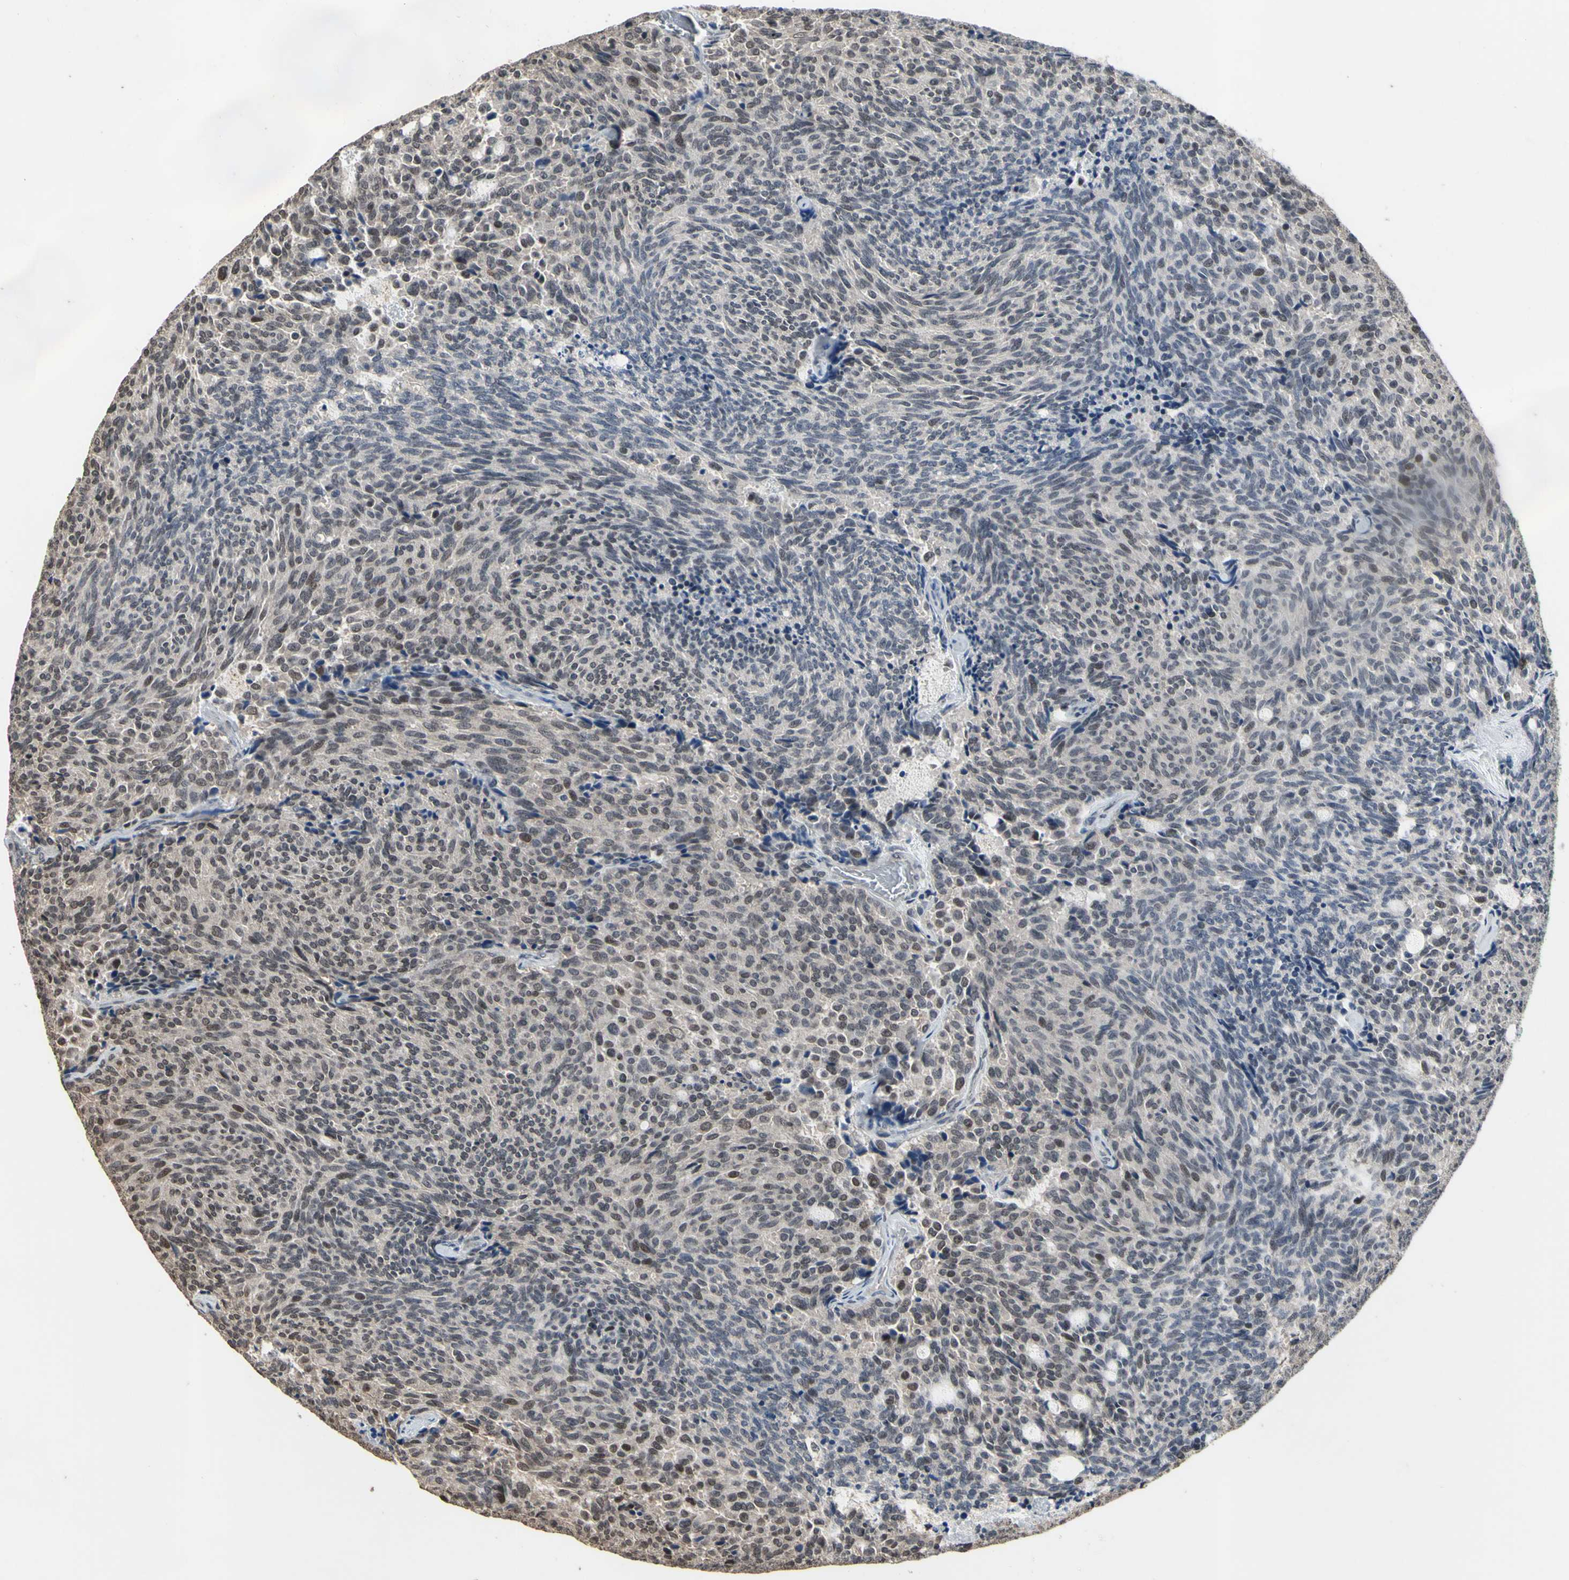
{"staining": {"intensity": "weak", "quantity": "25%-75%", "location": "nuclear"}, "tissue": "carcinoid", "cell_type": "Tumor cells", "image_type": "cancer", "snomed": [{"axis": "morphology", "description": "Carcinoid, malignant, NOS"}, {"axis": "topography", "description": "Pancreas"}], "caption": "This image exhibits carcinoid stained with immunohistochemistry (IHC) to label a protein in brown. The nuclear of tumor cells show weak positivity for the protein. Nuclei are counter-stained blue.", "gene": "ZNF174", "patient": {"sex": "female", "age": 54}}